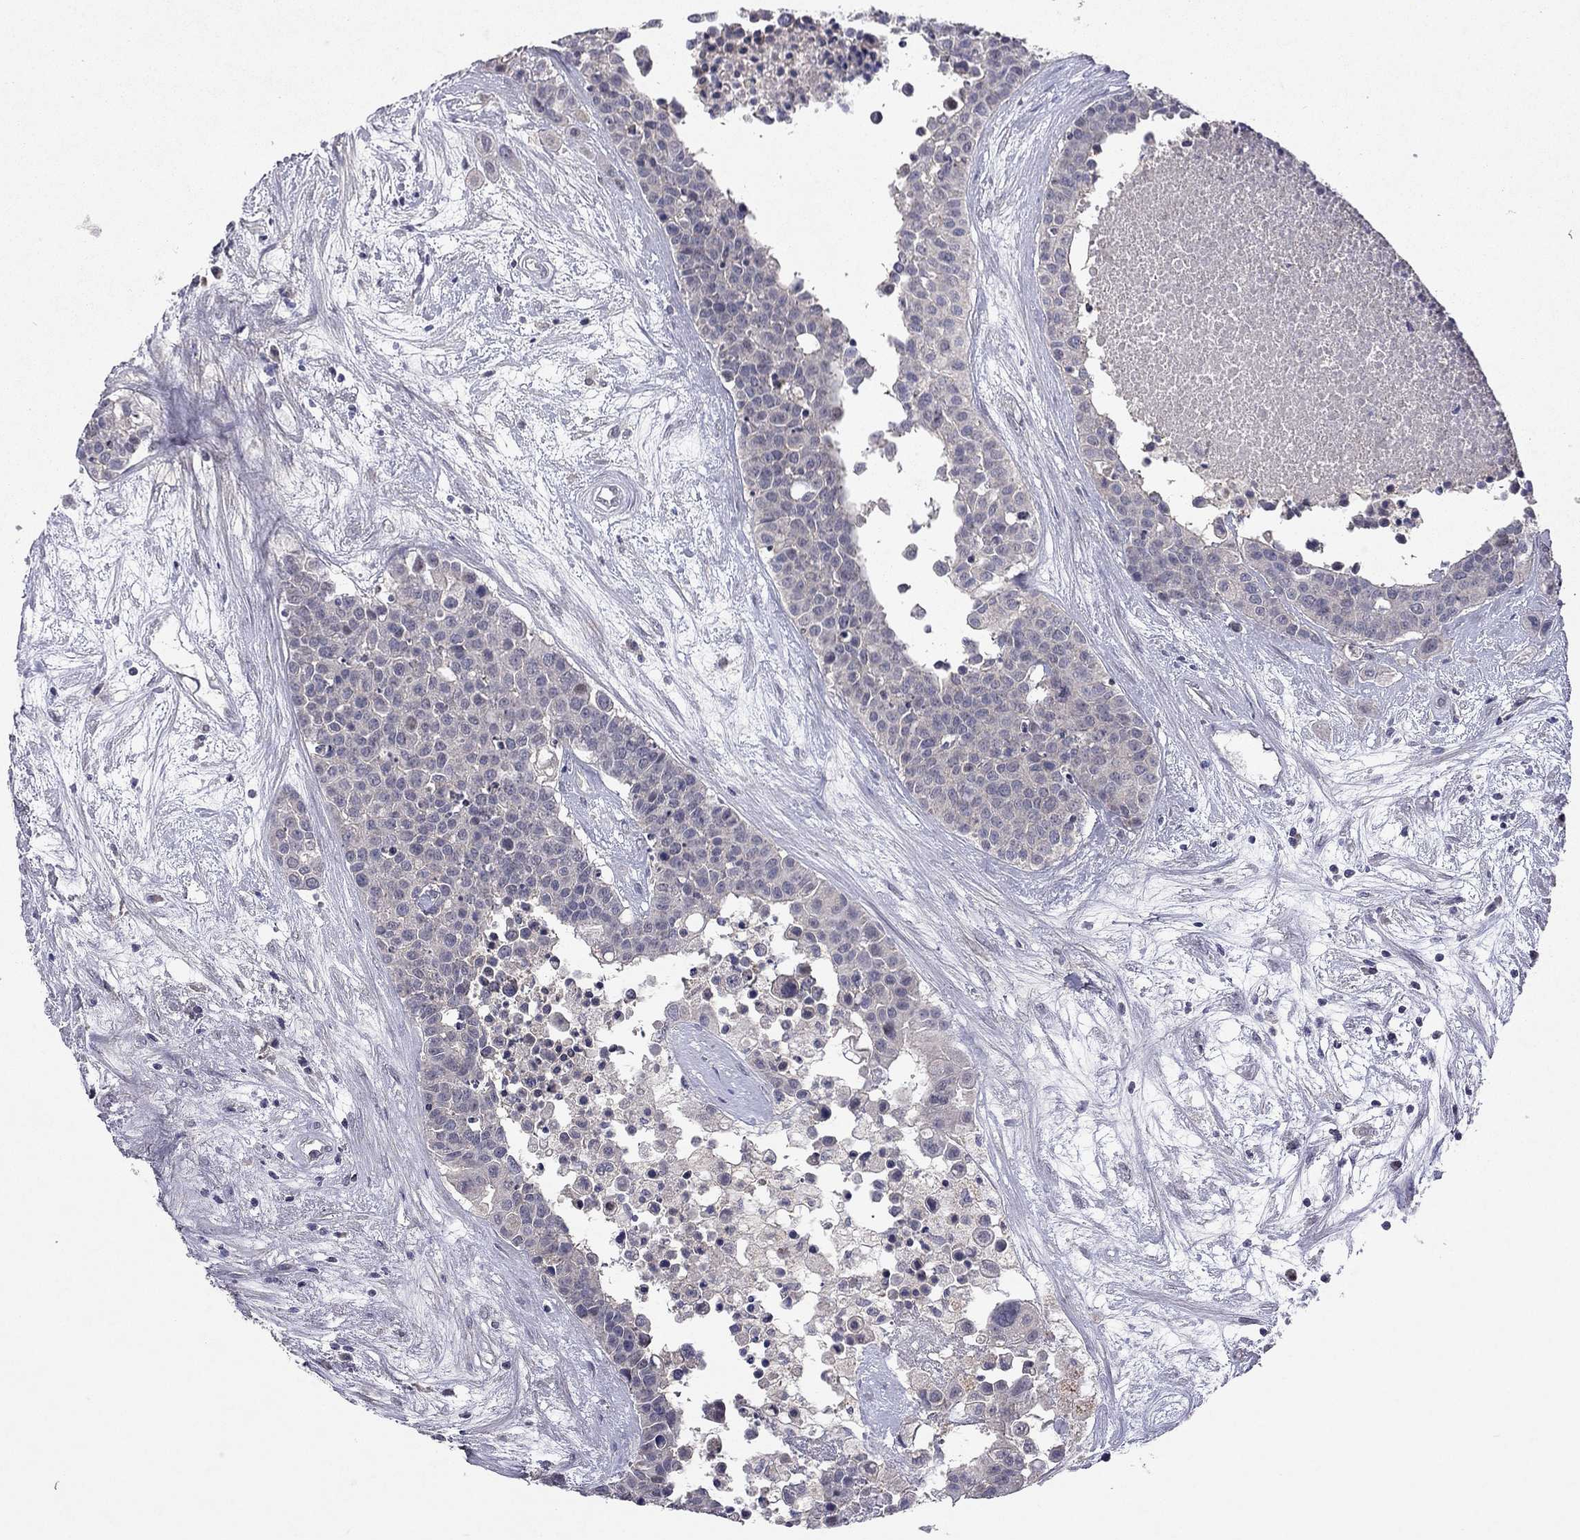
{"staining": {"intensity": "negative", "quantity": "none", "location": "none"}, "tissue": "carcinoid", "cell_type": "Tumor cells", "image_type": "cancer", "snomed": [{"axis": "morphology", "description": "Carcinoid, malignant, NOS"}, {"axis": "topography", "description": "Colon"}], "caption": "Photomicrograph shows no protein positivity in tumor cells of carcinoid tissue.", "gene": "ESR2", "patient": {"sex": "male", "age": 81}}